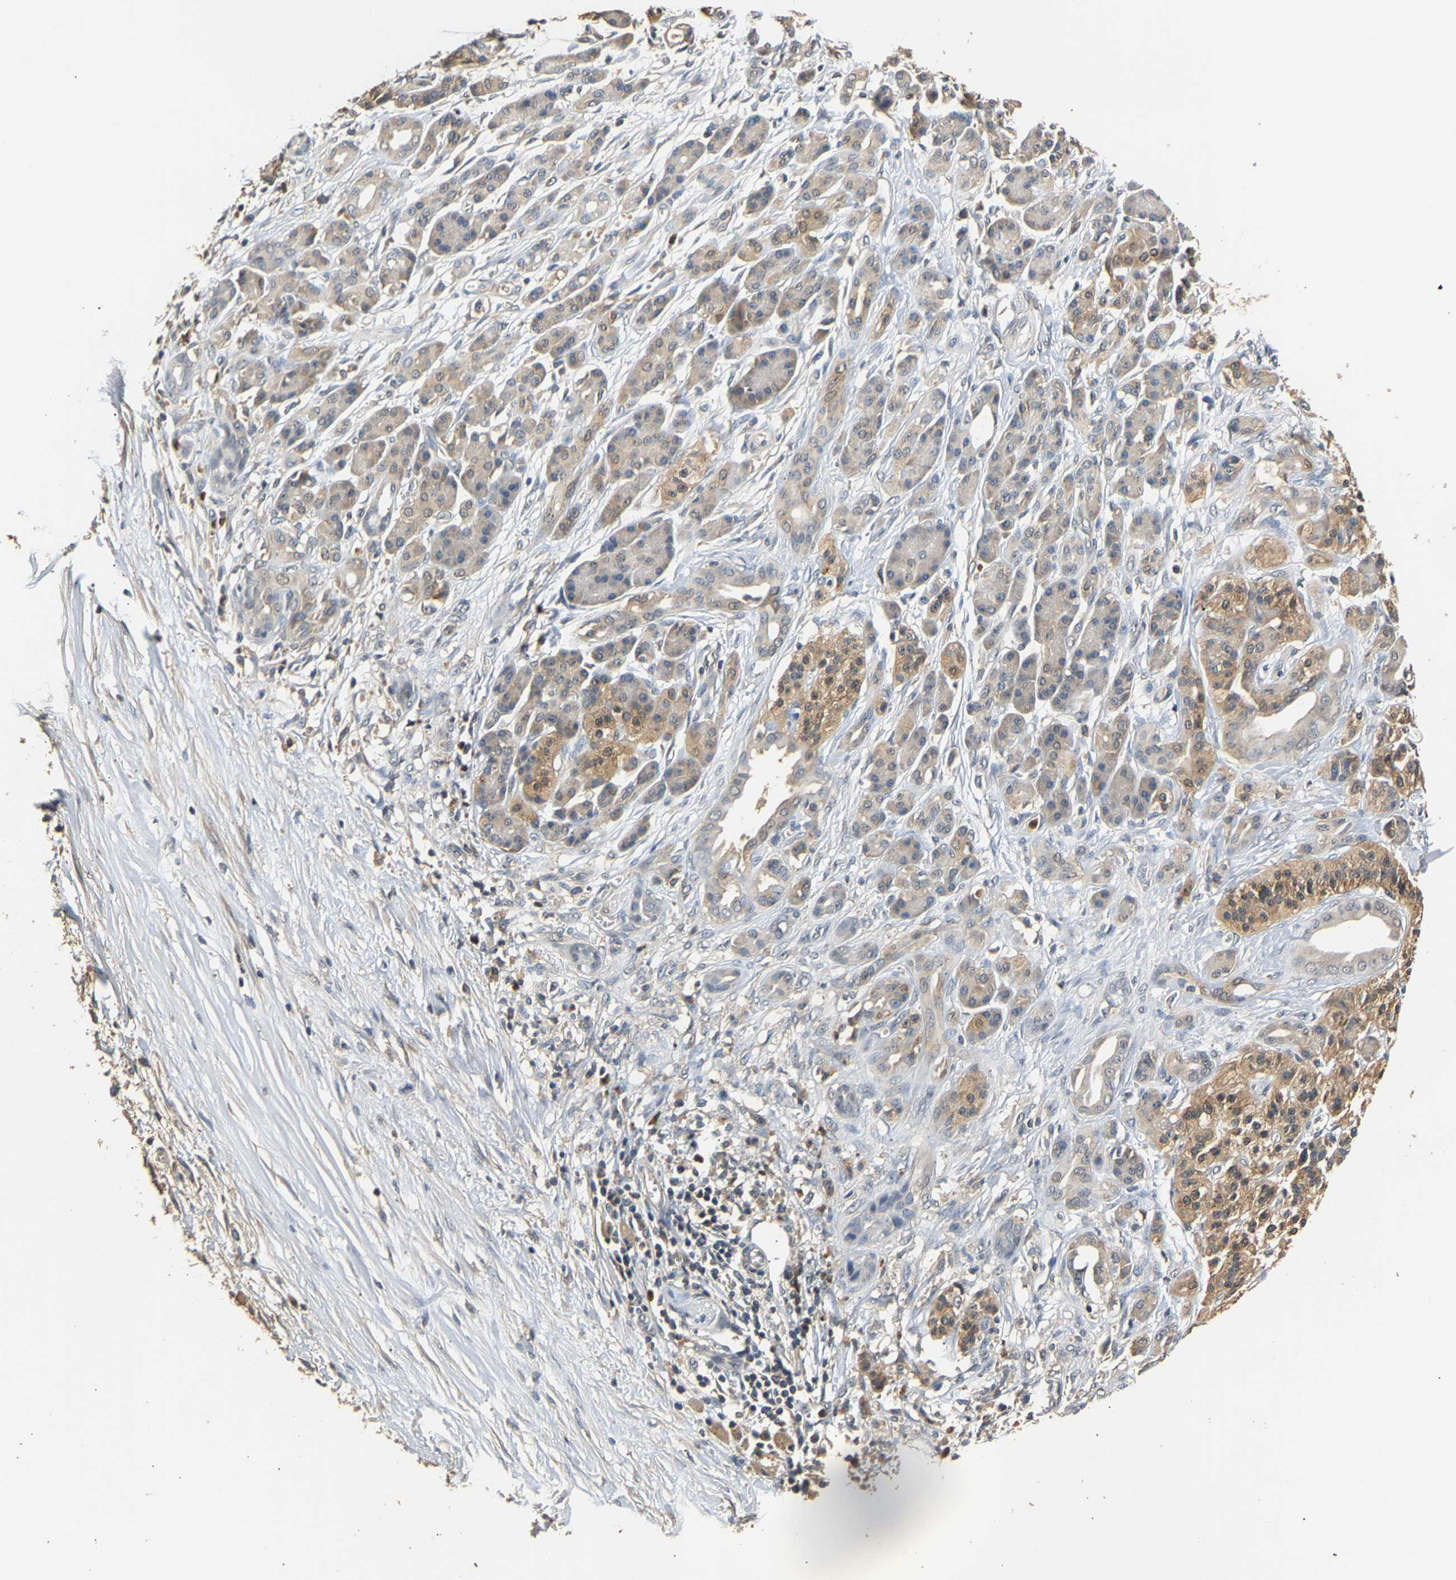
{"staining": {"intensity": "weak", "quantity": "<25%", "location": "cytoplasmic/membranous"}, "tissue": "pancreatic cancer", "cell_type": "Tumor cells", "image_type": "cancer", "snomed": [{"axis": "morphology", "description": "Adenocarcinoma, NOS"}, {"axis": "topography", "description": "Pancreas"}], "caption": "Adenocarcinoma (pancreatic) stained for a protein using immunohistochemistry (IHC) reveals no staining tumor cells.", "gene": "GPI", "patient": {"sex": "male", "age": 56}}